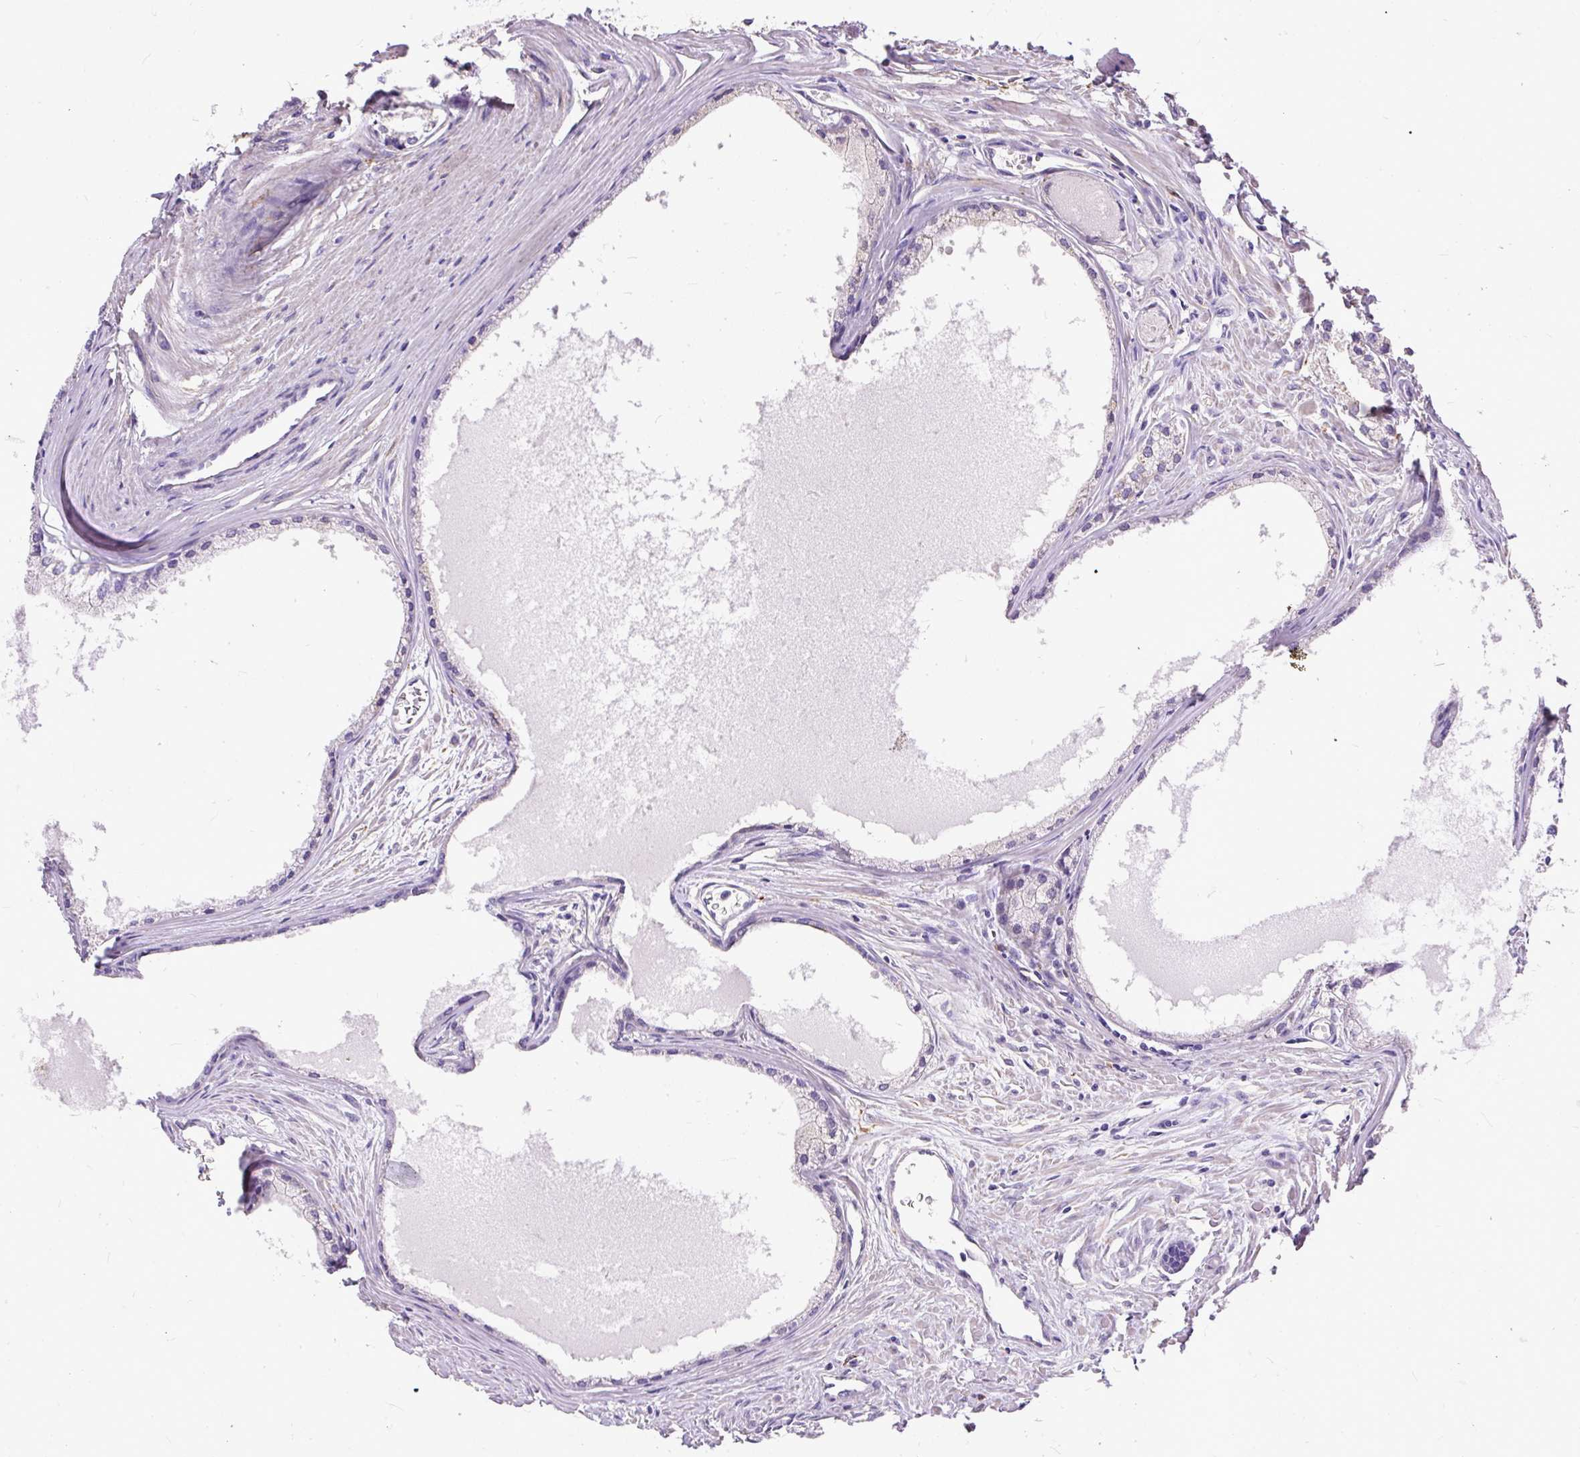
{"staining": {"intensity": "negative", "quantity": "none", "location": "none"}, "tissue": "prostate cancer", "cell_type": "Tumor cells", "image_type": "cancer", "snomed": [{"axis": "morphology", "description": "Adenocarcinoma, High grade"}, {"axis": "topography", "description": "Prostate"}], "caption": "The image displays no significant staining in tumor cells of prostate high-grade adenocarcinoma.", "gene": "GBX1", "patient": {"sex": "male", "age": 68}}